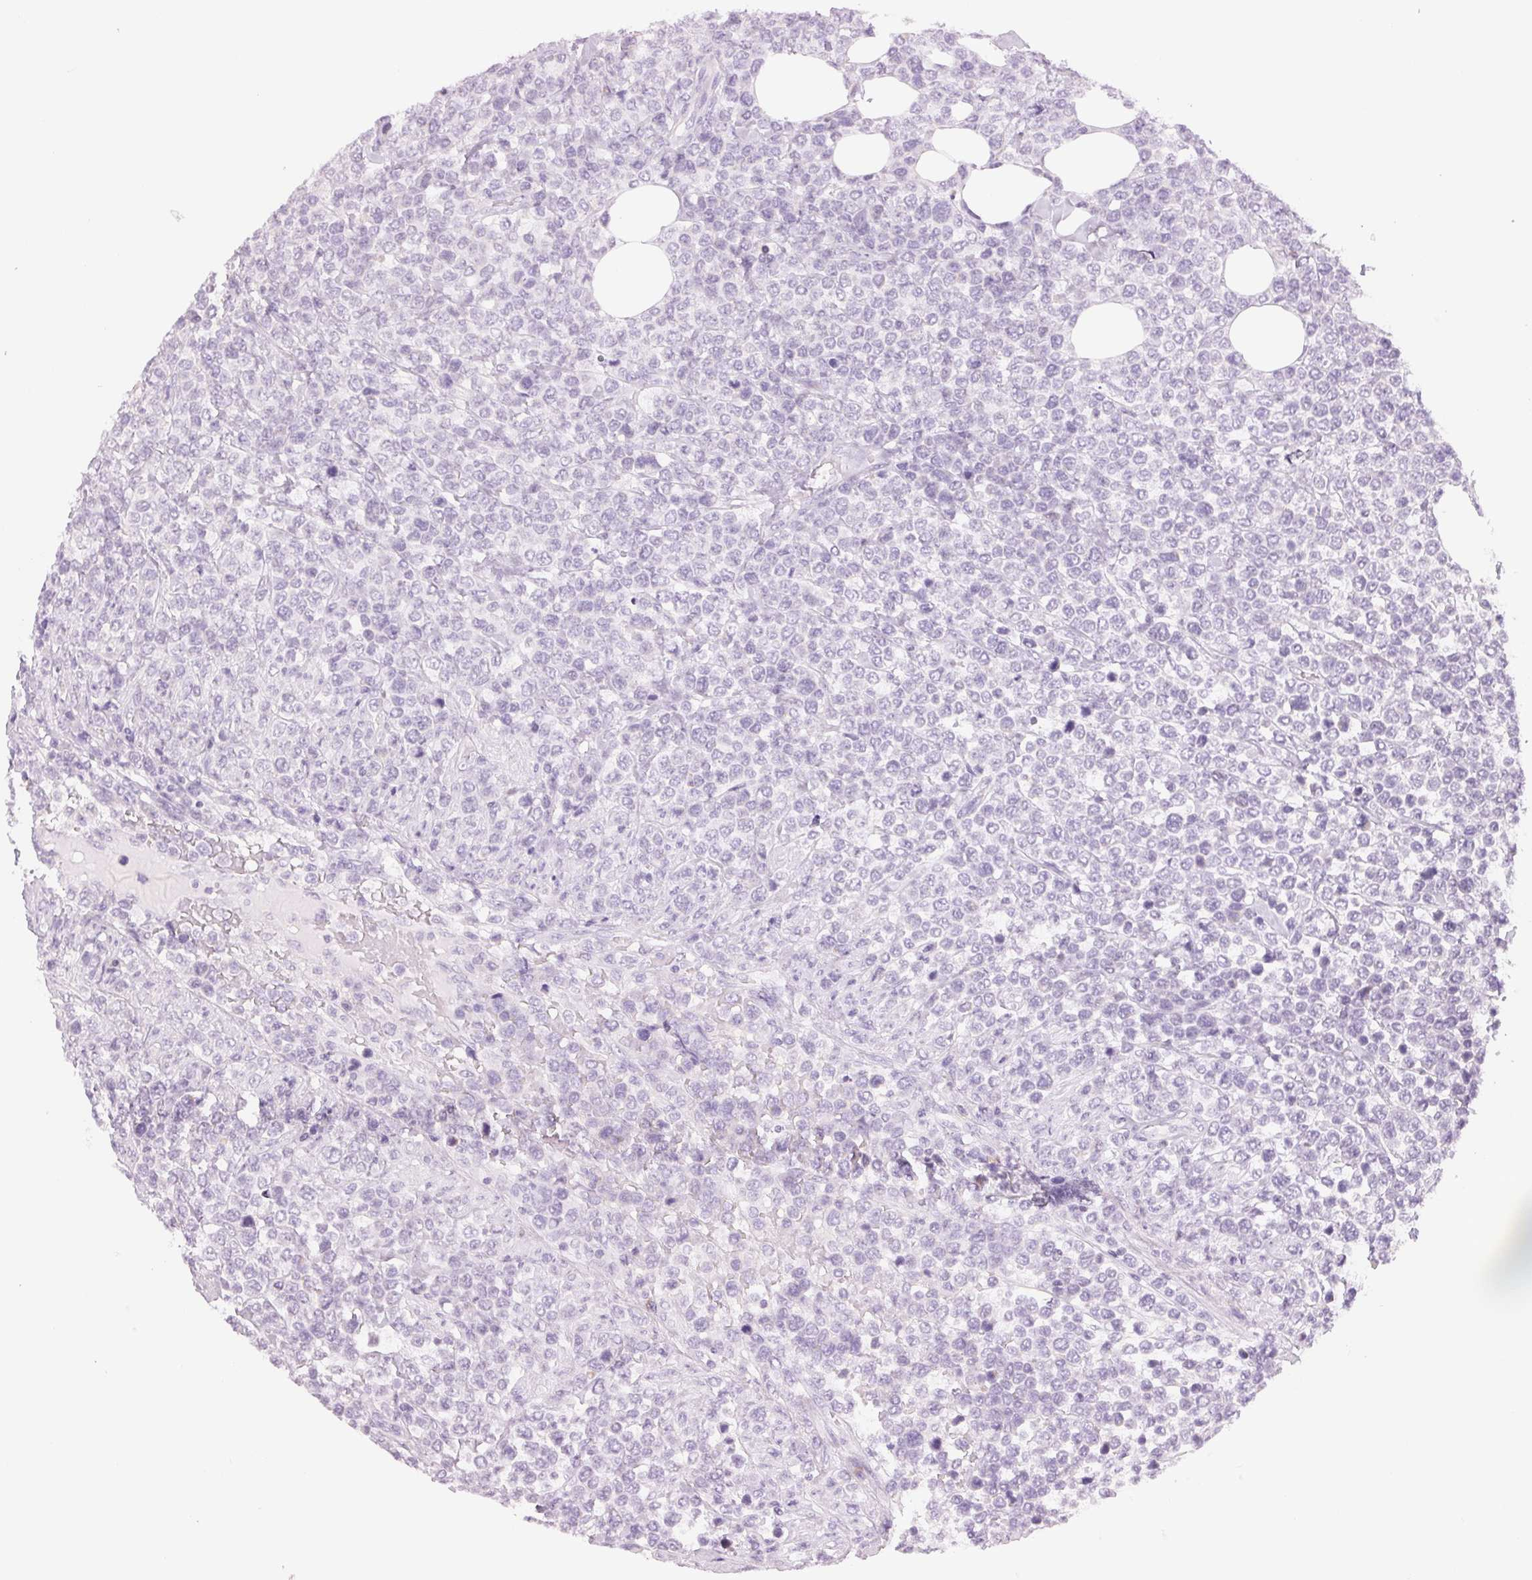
{"staining": {"intensity": "negative", "quantity": "none", "location": "none"}, "tissue": "lymphoma", "cell_type": "Tumor cells", "image_type": "cancer", "snomed": [{"axis": "morphology", "description": "Malignant lymphoma, non-Hodgkin's type, High grade"}, {"axis": "topography", "description": "Soft tissue"}], "caption": "Lymphoma was stained to show a protein in brown. There is no significant expression in tumor cells.", "gene": "HOXB13", "patient": {"sex": "female", "age": 56}}